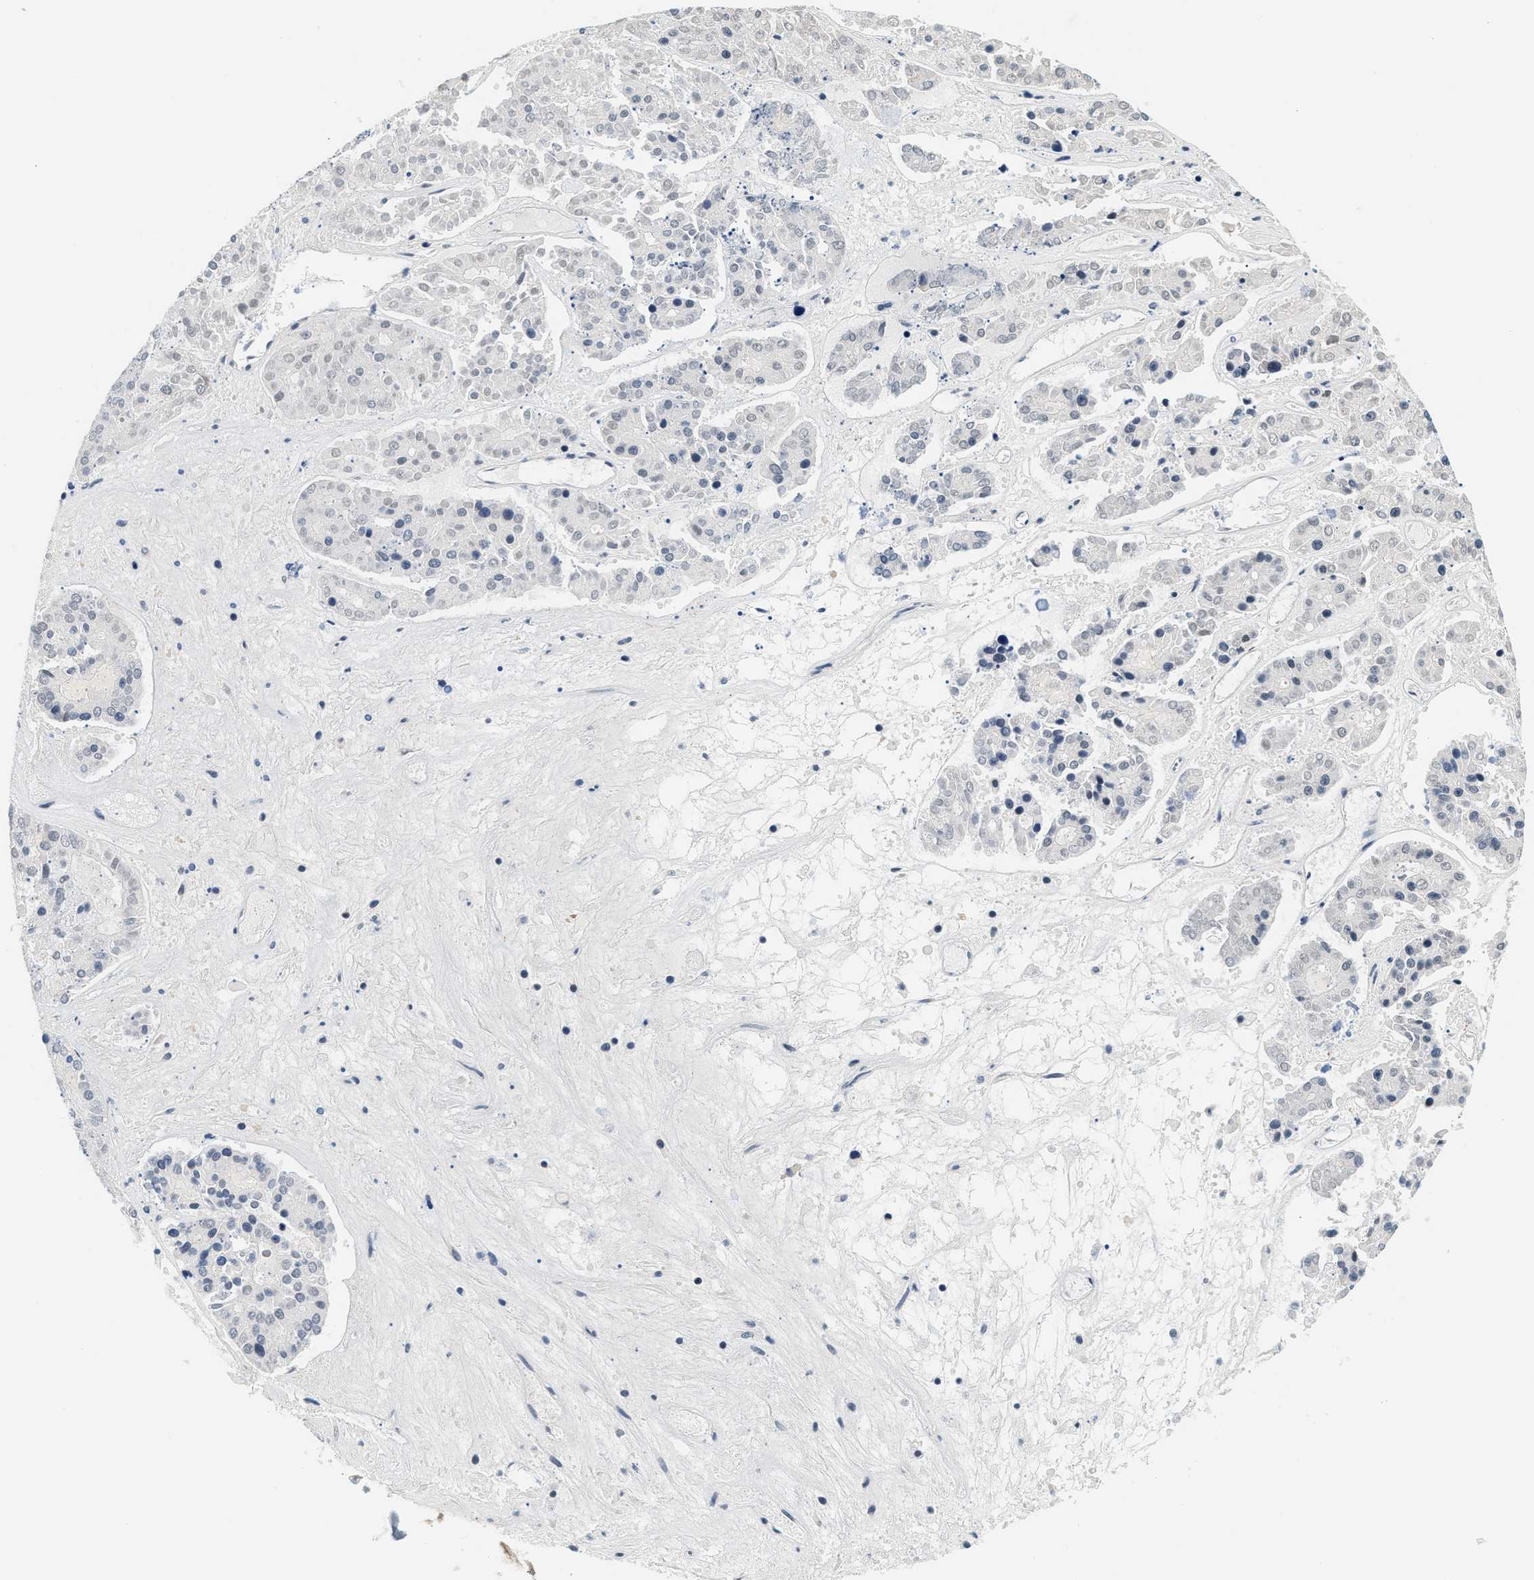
{"staining": {"intensity": "negative", "quantity": "none", "location": "none"}, "tissue": "pancreatic cancer", "cell_type": "Tumor cells", "image_type": "cancer", "snomed": [{"axis": "morphology", "description": "Adenocarcinoma, NOS"}, {"axis": "topography", "description": "Pancreas"}], "caption": "High magnification brightfield microscopy of pancreatic cancer stained with DAB (brown) and counterstained with hematoxylin (blue): tumor cells show no significant expression.", "gene": "SAMD9", "patient": {"sex": "male", "age": 50}}